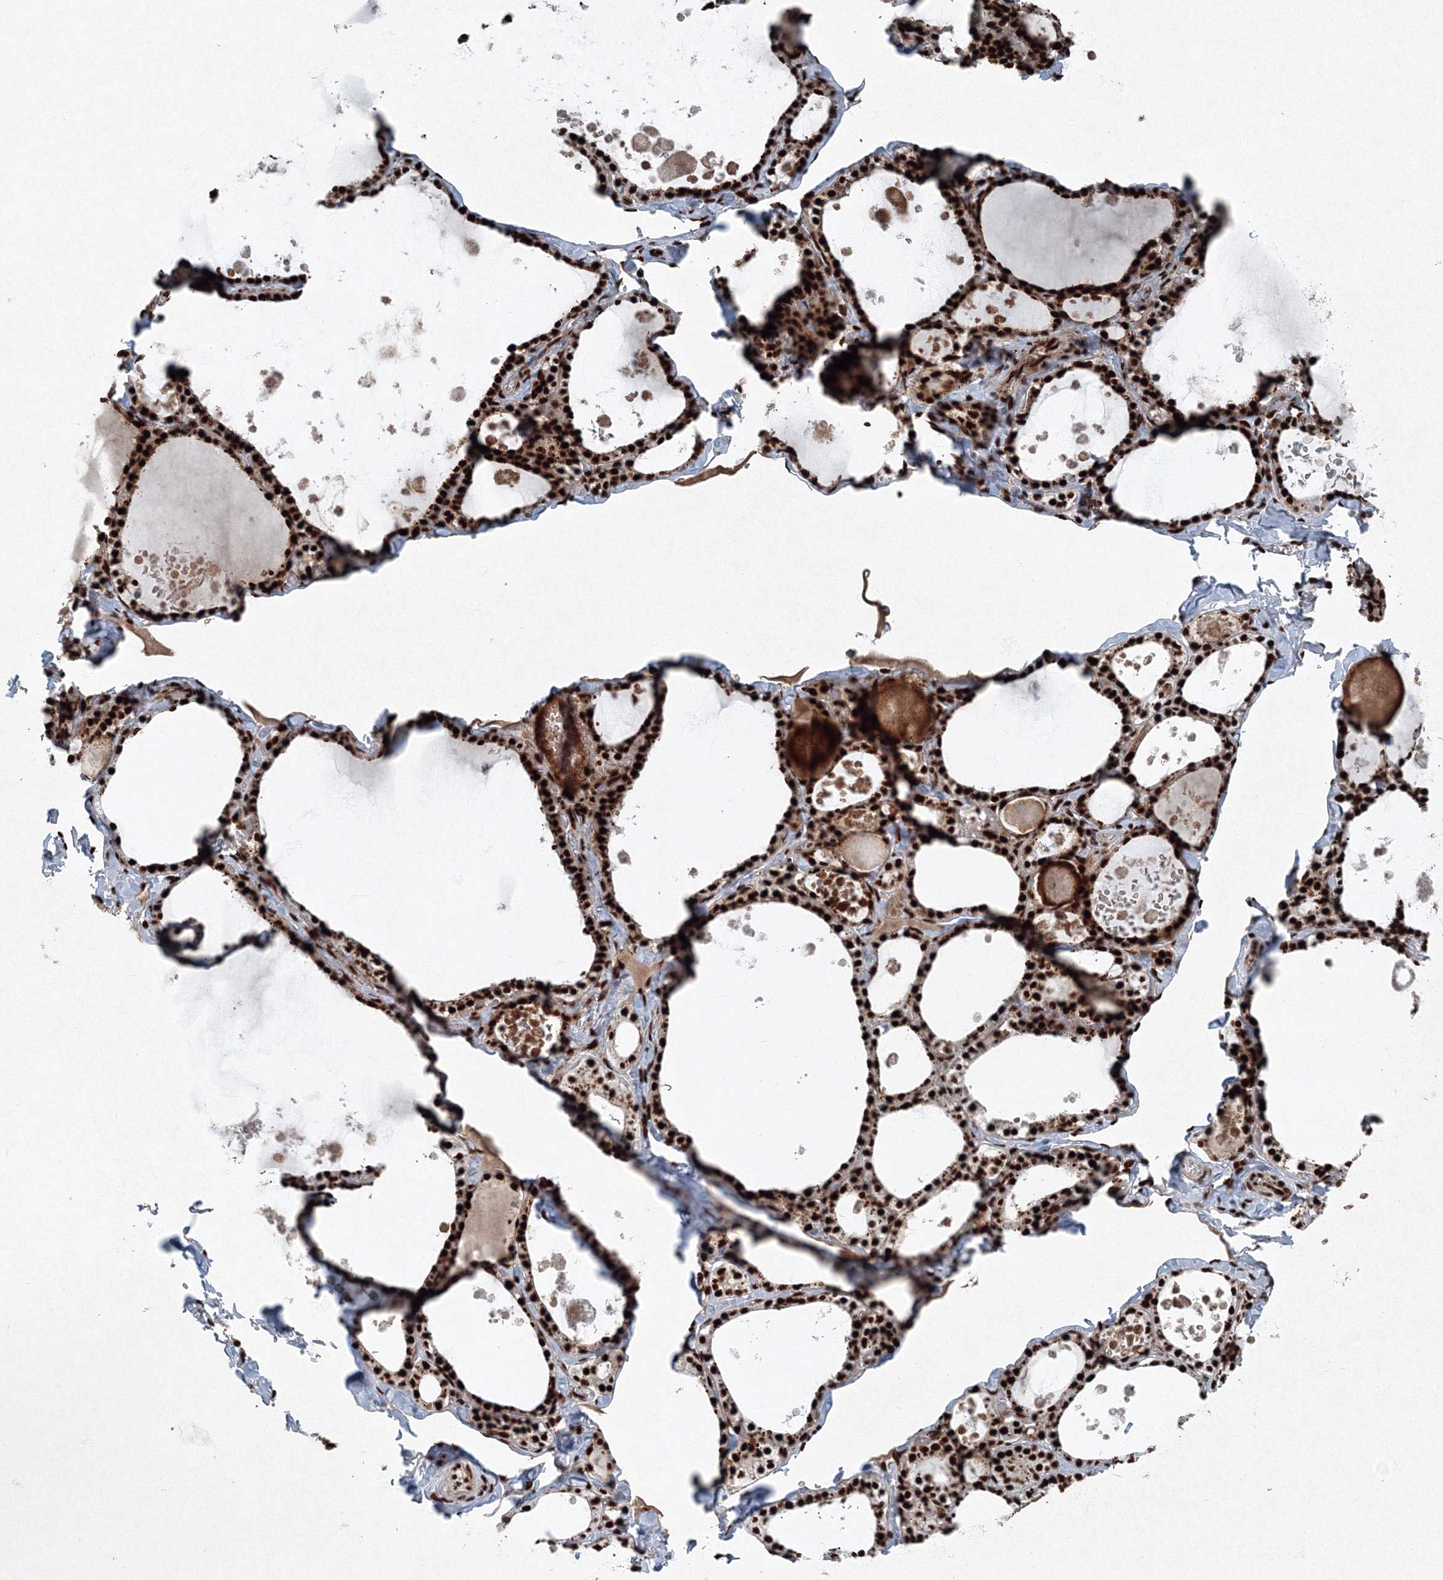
{"staining": {"intensity": "strong", "quantity": ">75%", "location": "nuclear"}, "tissue": "thyroid gland", "cell_type": "Glandular cells", "image_type": "normal", "snomed": [{"axis": "morphology", "description": "Normal tissue, NOS"}, {"axis": "topography", "description": "Thyroid gland"}], "caption": "High-power microscopy captured an immunohistochemistry histopathology image of benign thyroid gland, revealing strong nuclear staining in approximately >75% of glandular cells.", "gene": "SNRPC", "patient": {"sex": "male", "age": 56}}